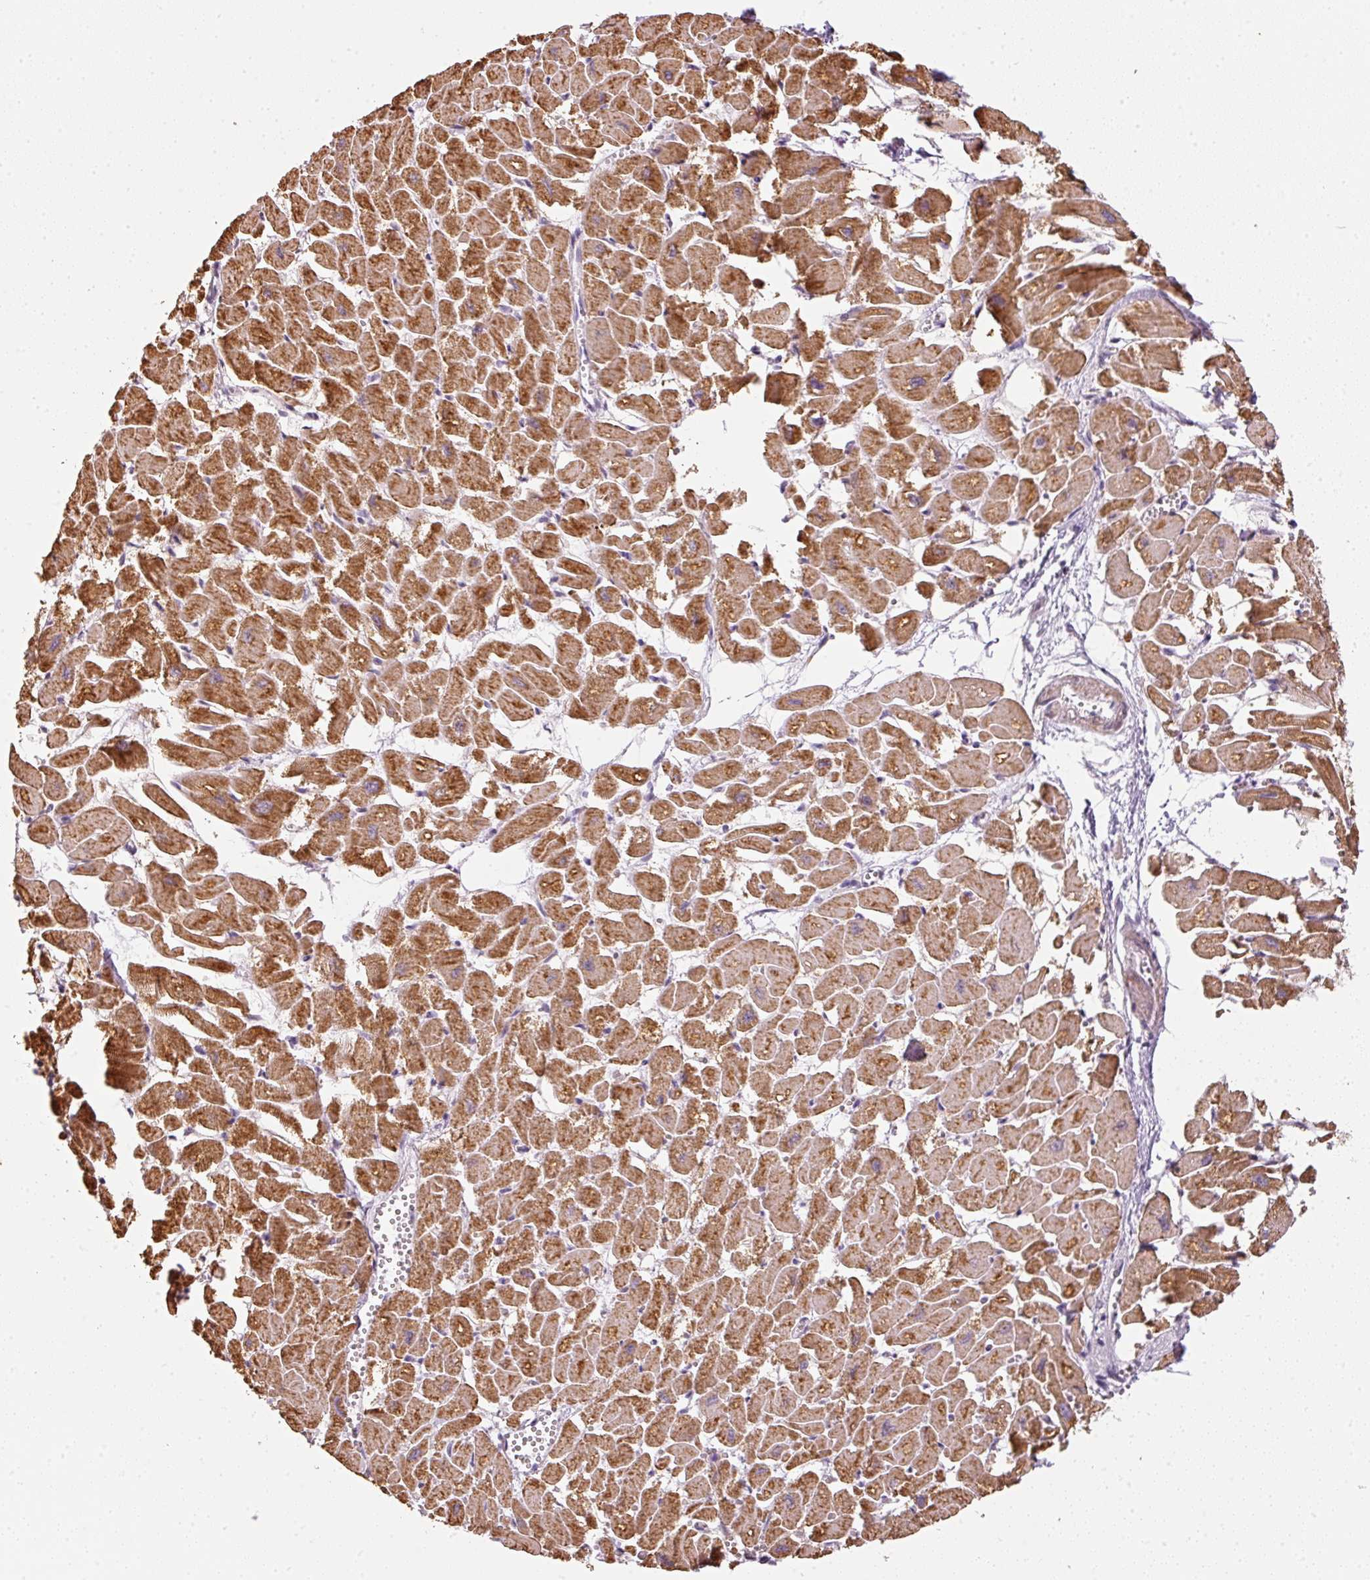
{"staining": {"intensity": "strong", "quantity": ">75%", "location": "cytoplasmic/membranous"}, "tissue": "heart muscle", "cell_type": "Cardiomyocytes", "image_type": "normal", "snomed": [{"axis": "morphology", "description": "Normal tissue, NOS"}, {"axis": "topography", "description": "Heart"}], "caption": "Protein expression by immunohistochemistry displays strong cytoplasmic/membranous positivity in about >75% of cardiomyocytes in normal heart muscle. Nuclei are stained in blue.", "gene": "NRDE2", "patient": {"sex": "male", "age": 54}}